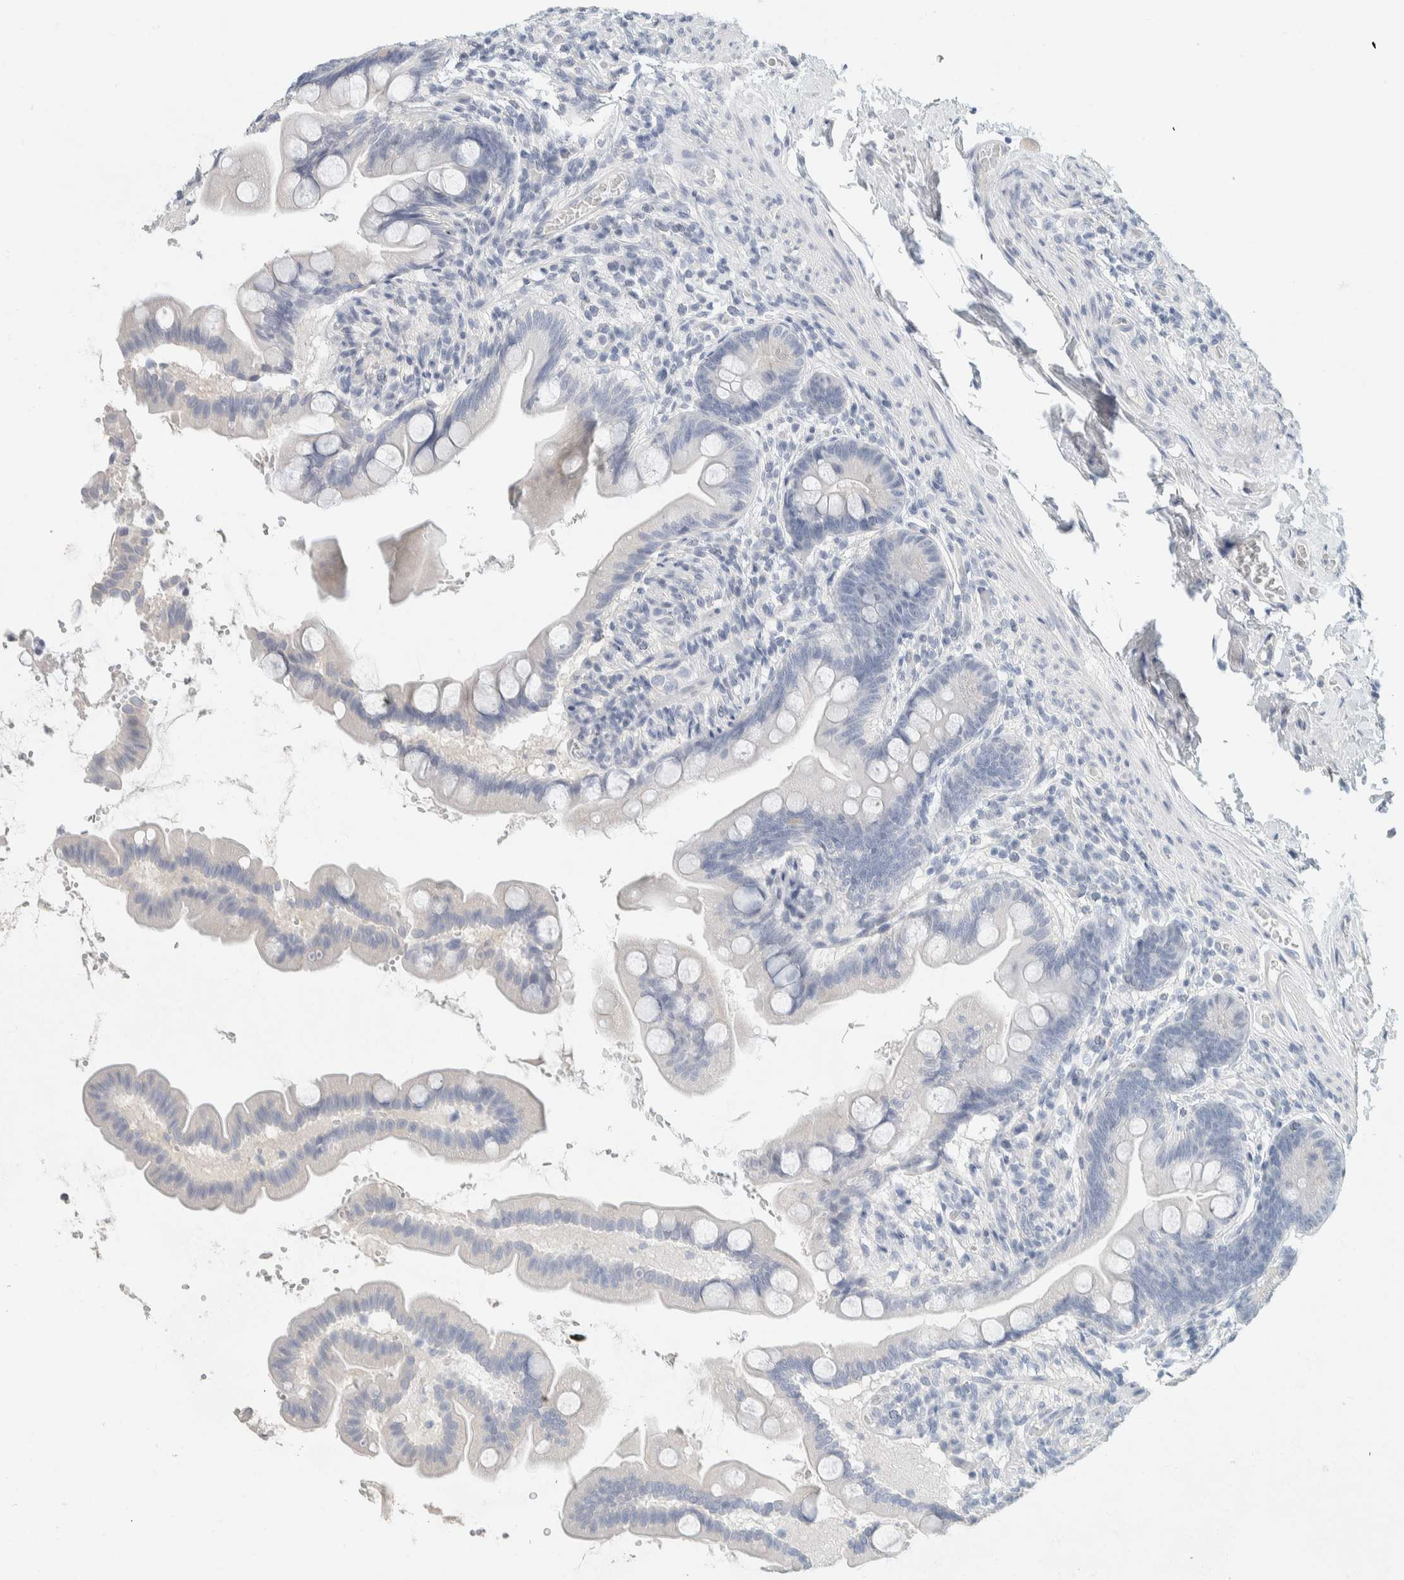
{"staining": {"intensity": "negative", "quantity": "none", "location": "none"}, "tissue": "small intestine", "cell_type": "Glandular cells", "image_type": "normal", "snomed": [{"axis": "morphology", "description": "Normal tissue, NOS"}, {"axis": "topography", "description": "Small intestine"}], "caption": "An image of small intestine stained for a protein exhibits no brown staining in glandular cells. Nuclei are stained in blue.", "gene": "ALOX12B", "patient": {"sex": "female", "age": 56}}